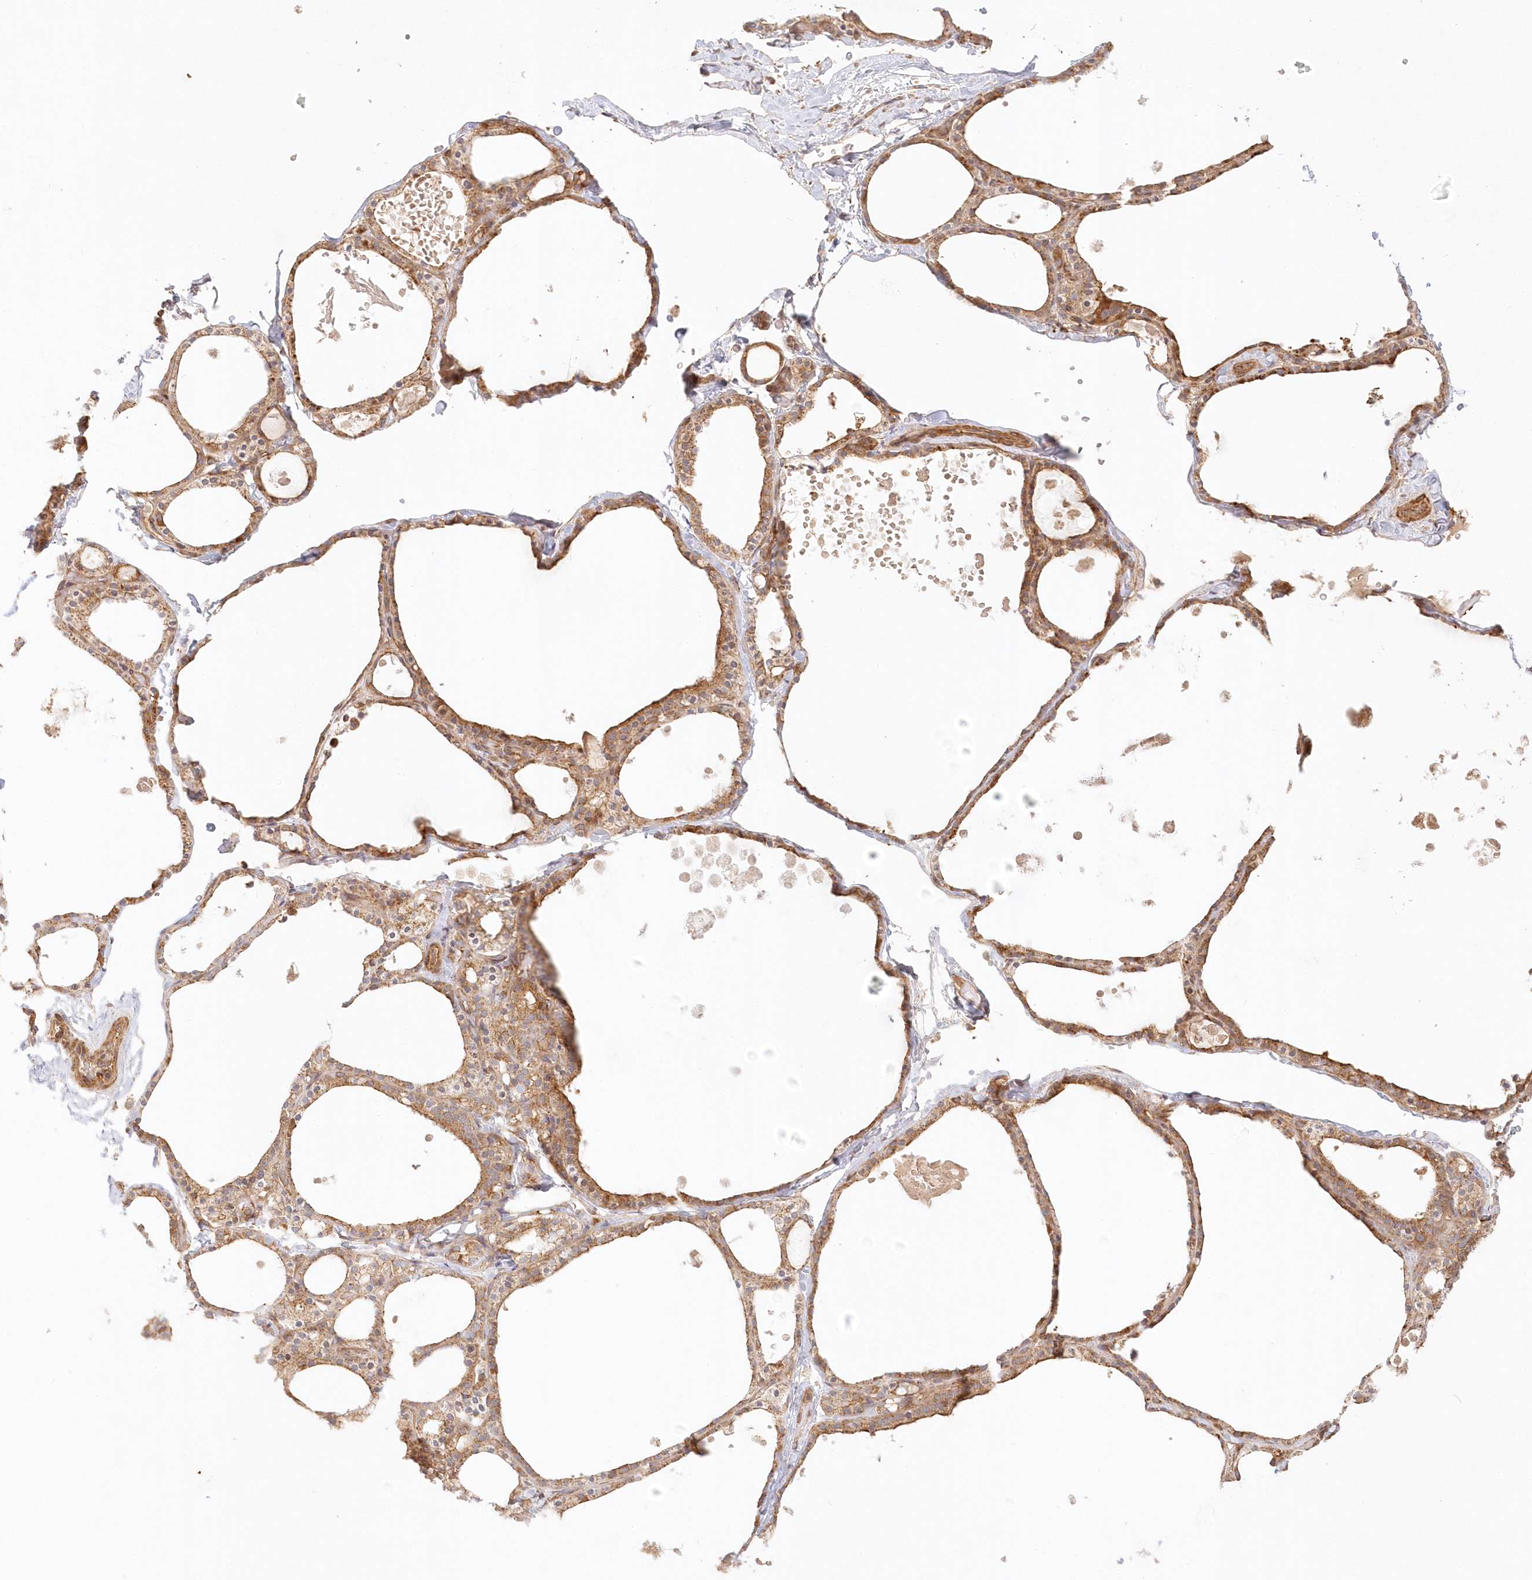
{"staining": {"intensity": "moderate", "quantity": ">75%", "location": "cytoplasmic/membranous"}, "tissue": "thyroid gland", "cell_type": "Glandular cells", "image_type": "normal", "snomed": [{"axis": "morphology", "description": "Normal tissue, NOS"}, {"axis": "topography", "description": "Thyroid gland"}], "caption": "Thyroid gland stained for a protein (brown) demonstrates moderate cytoplasmic/membranous positive staining in approximately >75% of glandular cells.", "gene": "KIAA0232", "patient": {"sex": "male", "age": 56}}